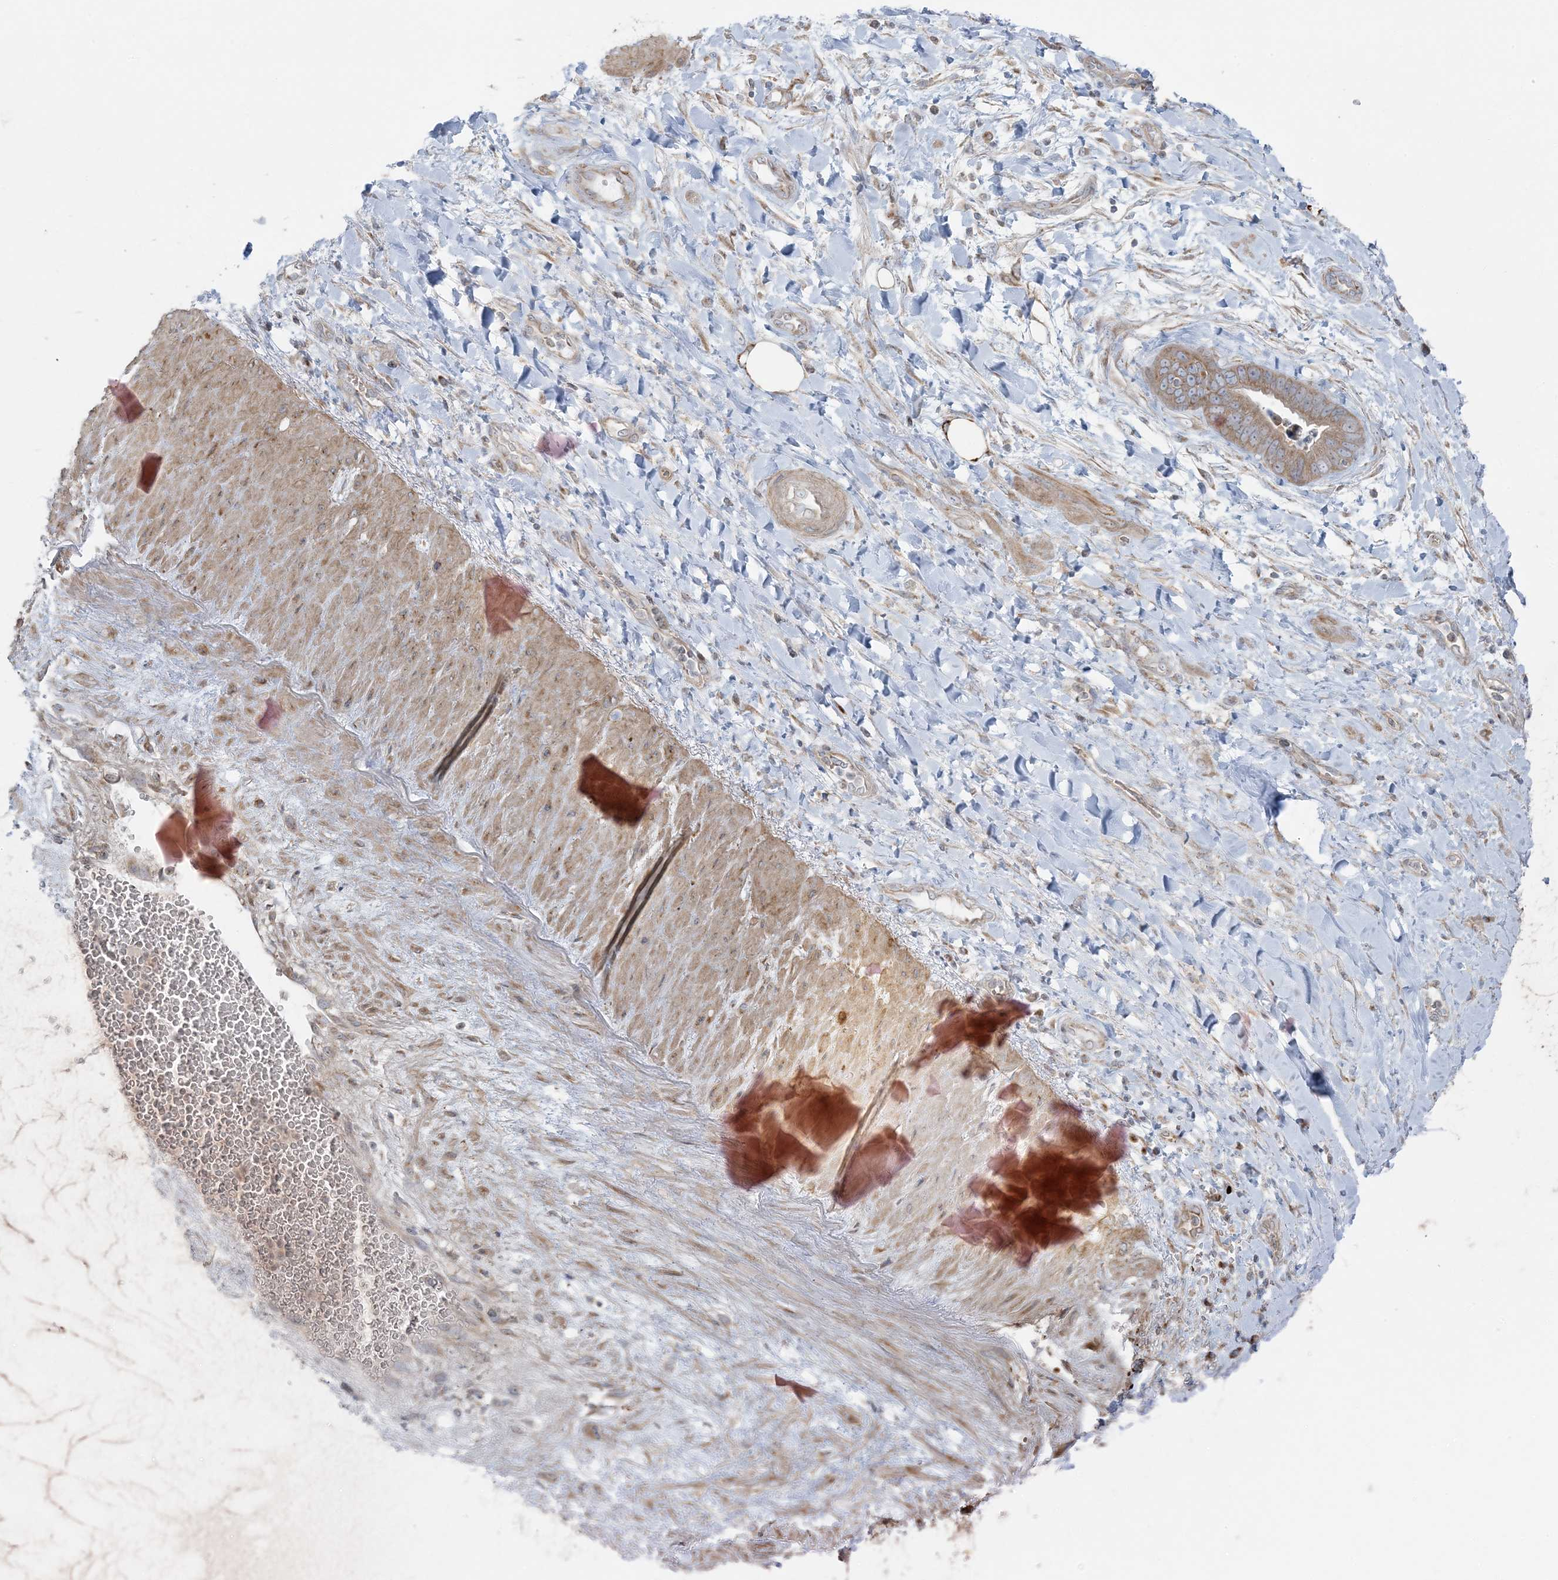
{"staining": {"intensity": "weak", "quantity": ">75%", "location": "cytoplasmic/membranous"}, "tissue": "soft tissue", "cell_type": "Fibroblasts", "image_type": "normal", "snomed": [{"axis": "morphology", "description": "Normal tissue, NOS"}, {"axis": "morphology", "description": "Adenocarcinoma, NOS"}, {"axis": "topography", "description": "Pancreas"}, {"axis": "topography", "description": "Peripheral nerve tissue"}], "caption": "This is an image of immunohistochemistry (IHC) staining of benign soft tissue, which shows weak expression in the cytoplasmic/membranous of fibroblasts.", "gene": "PIK3R4", "patient": {"sex": "male", "age": 59}}